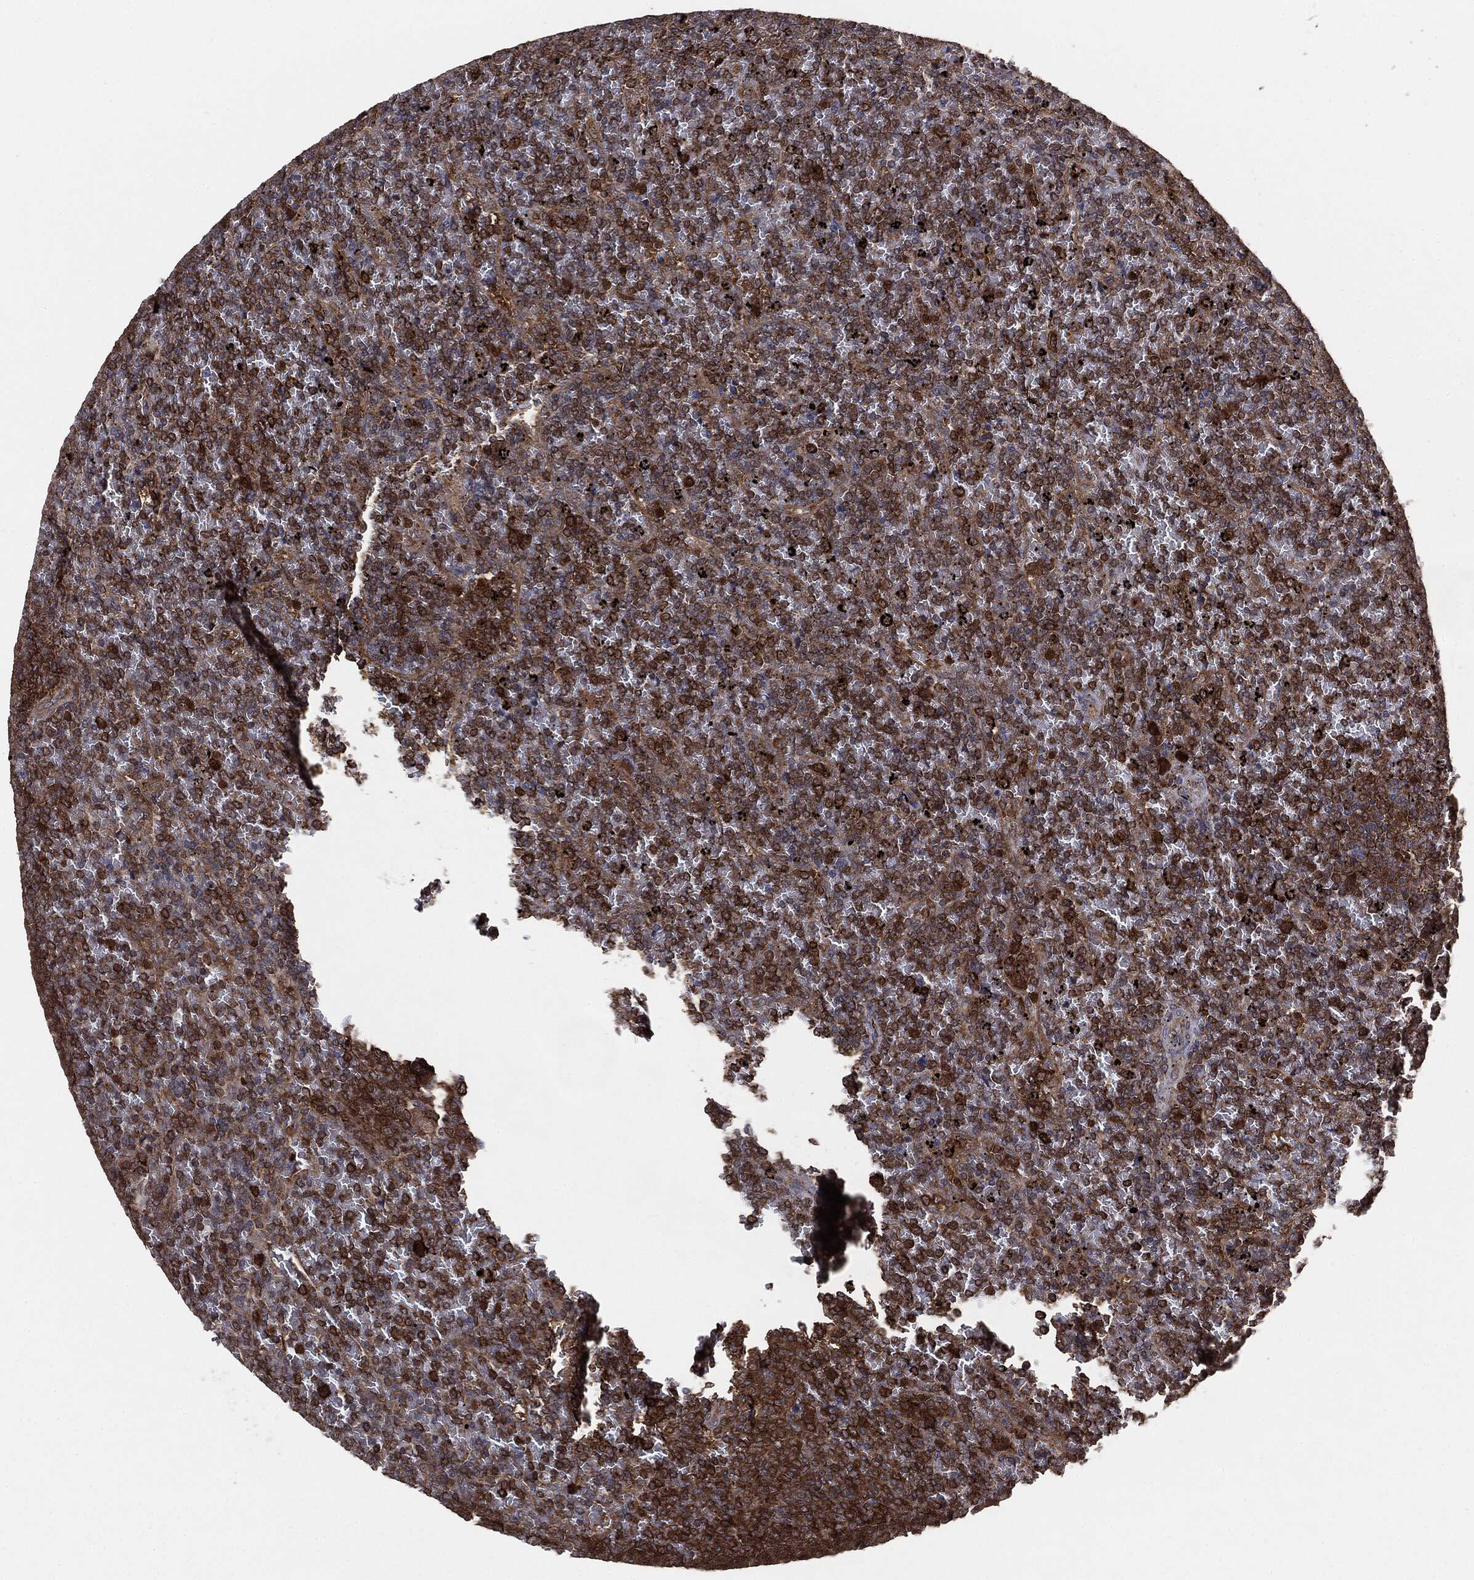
{"staining": {"intensity": "strong", "quantity": ">75%", "location": "cytoplasmic/membranous"}, "tissue": "lymphoma", "cell_type": "Tumor cells", "image_type": "cancer", "snomed": [{"axis": "morphology", "description": "Malignant lymphoma, non-Hodgkin's type, Low grade"}, {"axis": "topography", "description": "Spleen"}], "caption": "Malignant lymphoma, non-Hodgkin's type (low-grade) stained with a protein marker demonstrates strong staining in tumor cells.", "gene": "NME1", "patient": {"sex": "female", "age": 77}}